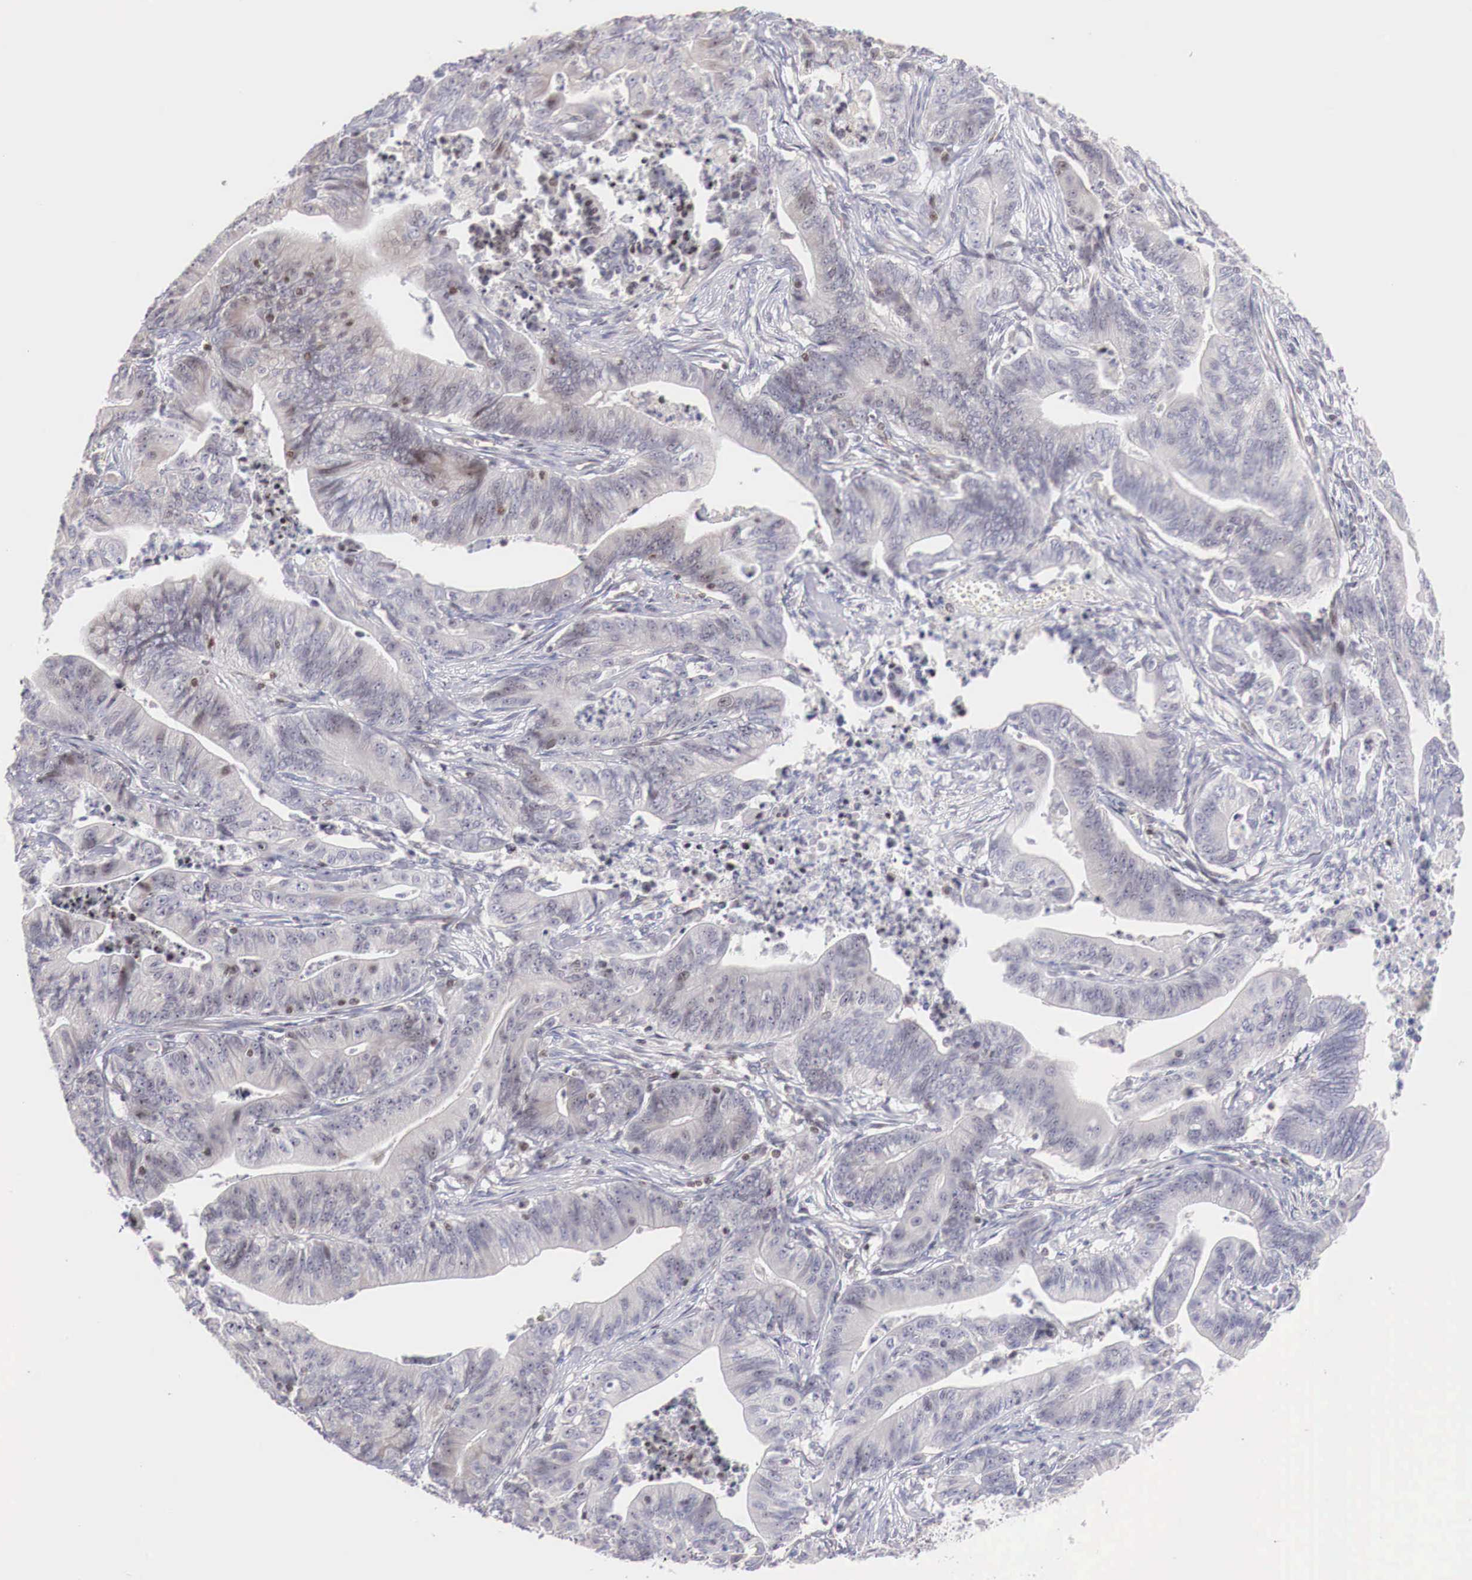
{"staining": {"intensity": "weak", "quantity": "25%-75%", "location": "cytoplasmic/membranous,nuclear"}, "tissue": "stomach cancer", "cell_type": "Tumor cells", "image_type": "cancer", "snomed": [{"axis": "morphology", "description": "Adenocarcinoma, NOS"}, {"axis": "topography", "description": "Stomach, lower"}], "caption": "The histopathology image shows a brown stain indicating the presence of a protein in the cytoplasmic/membranous and nuclear of tumor cells in stomach cancer (adenocarcinoma).", "gene": "CLCN5", "patient": {"sex": "female", "age": 86}}